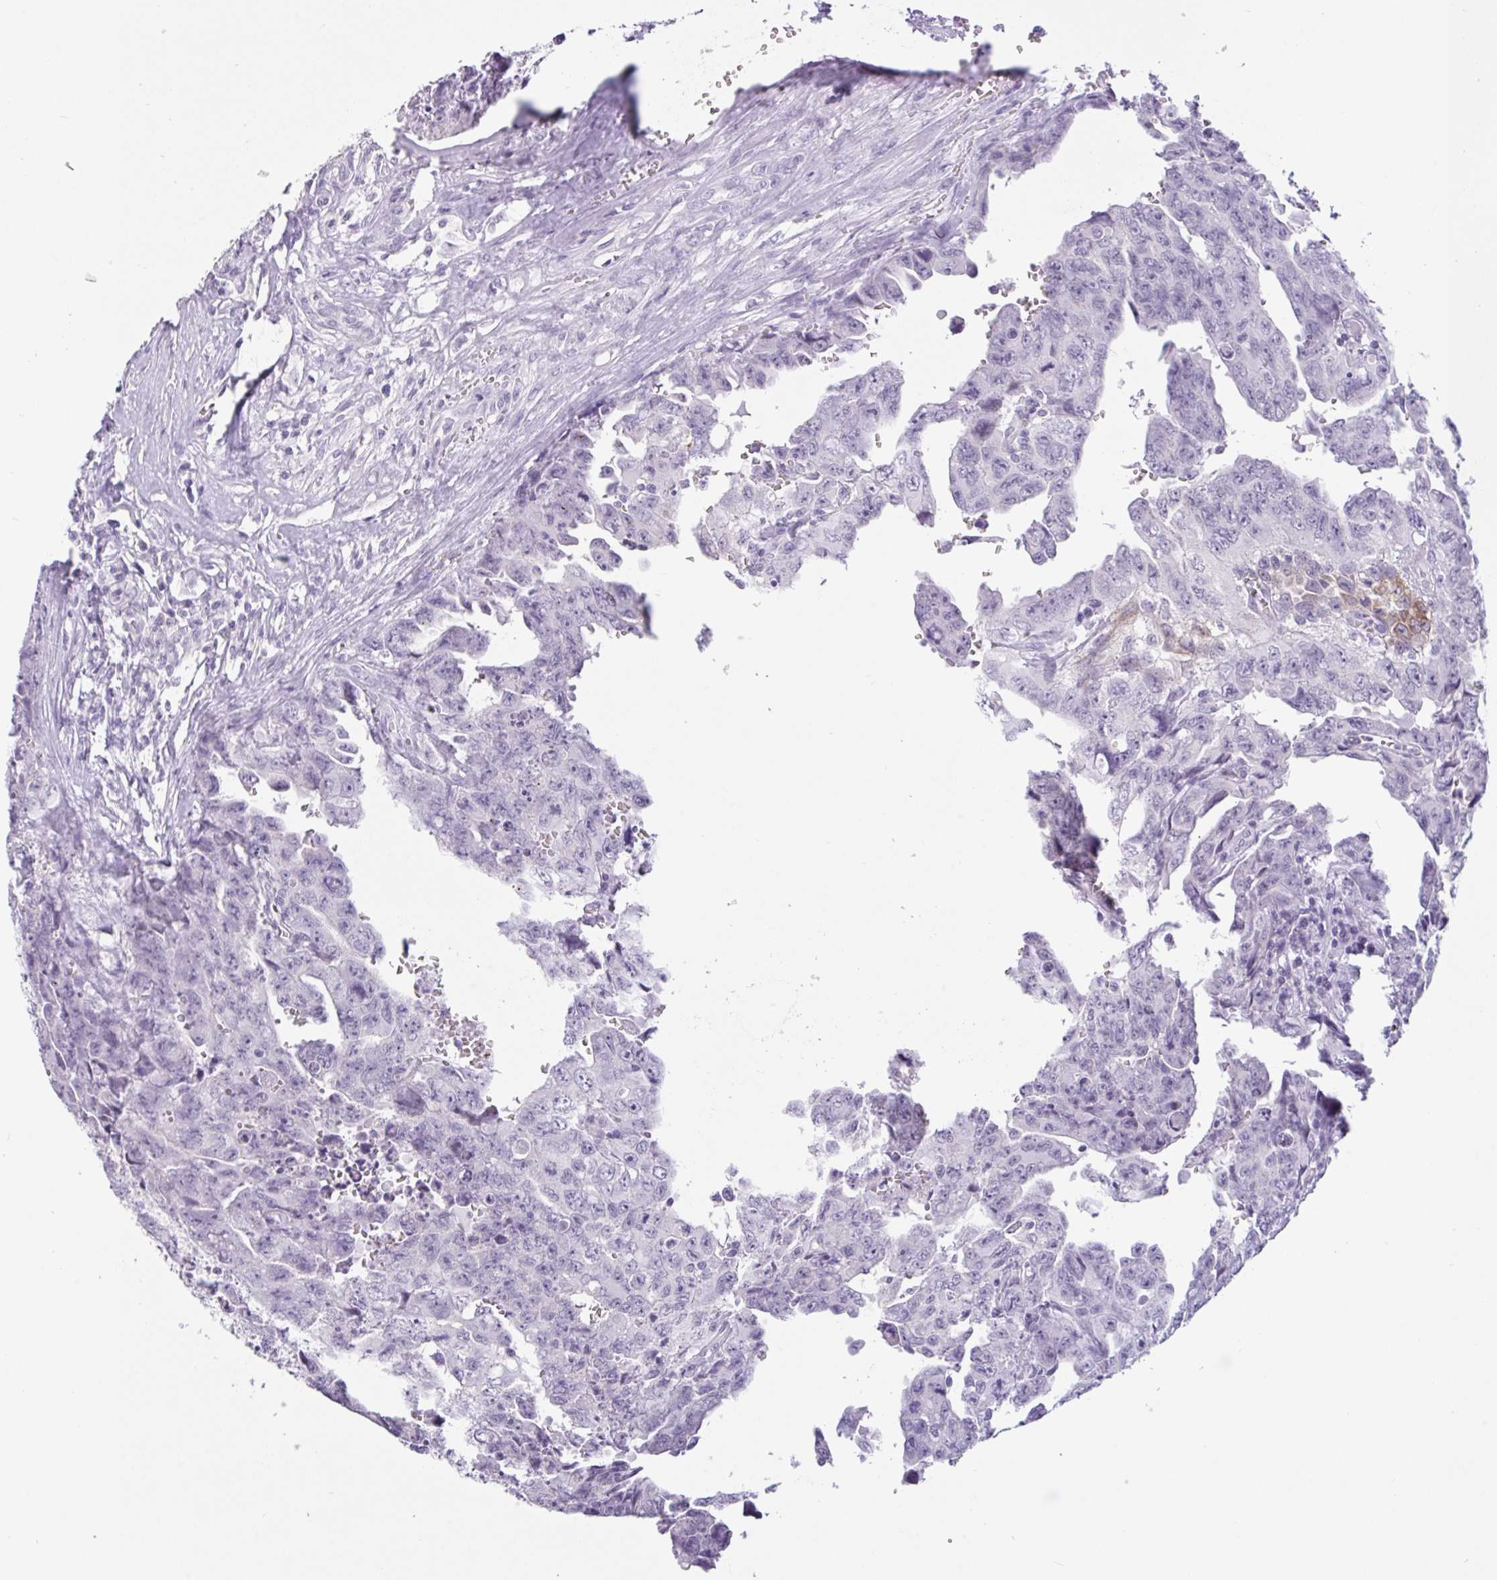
{"staining": {"intensity": "moderate", "quantity": "<25%", "location": "cytoplasmic/membranous"}, "tissue": "testis cancer", "cell_type": "Tumor cells", "image_type": "cancer", "snomed": [{"axis": "morphology", "description": "Carcinoma, Embryonal, NOS"}, {"axis": "topography", "description": "Testis"}], "caption": "Immunohistochemical staining of human testis cancer (embryonal carcinoma) exhibits low levels of moderate cytoplasmic/membranous protein staining in approximately <25% of tumor cells.", "gene": "CTSE", "patient": {"sex": "male", "age": 24}}